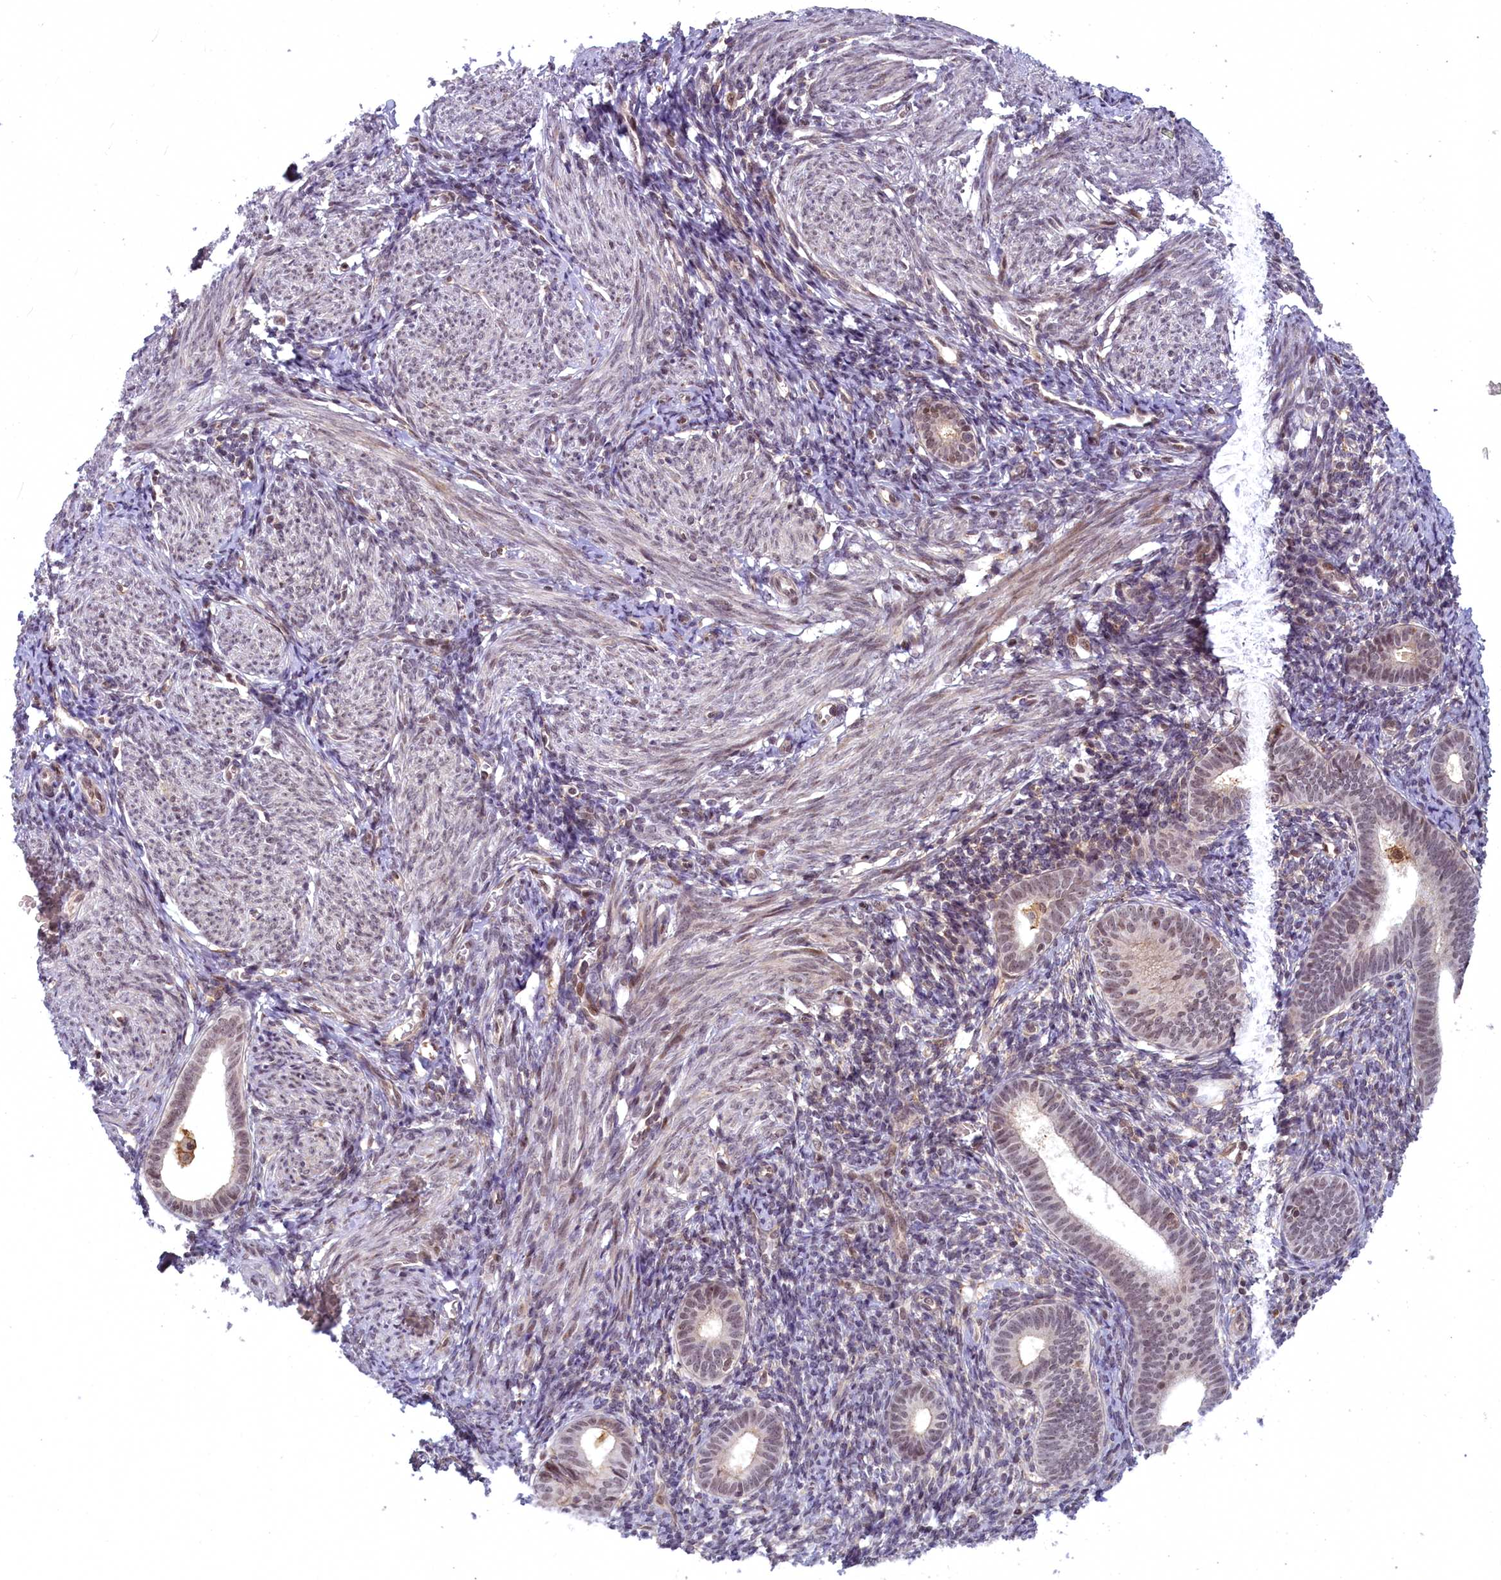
{"staining": {"intensity": "weak", "quantity": "25%-75%", "location": "nuclear"}, "tissue": "endometrium", "cell_type": "Cells in endometrial stroma", "image_type": "normal", "snomed": [{"axis": "morphology", "description": "Normal tissue, NOS"}, {"axis": "morphology", "description": "Adenocarcinoma, NOS"}, {"axis": "topography", "description": "Endometrium"}], "caption": "Protein expression analysis of unremarkable endometrium exhibits weak nuclear positivity in approximately 25%-75% of cells in endometrial stroma. (brown staining indicates protein expression, while blue staining denotes nuclei).", "gene": "FCHO1", "patient": {"sex": "female", "age": 57}}